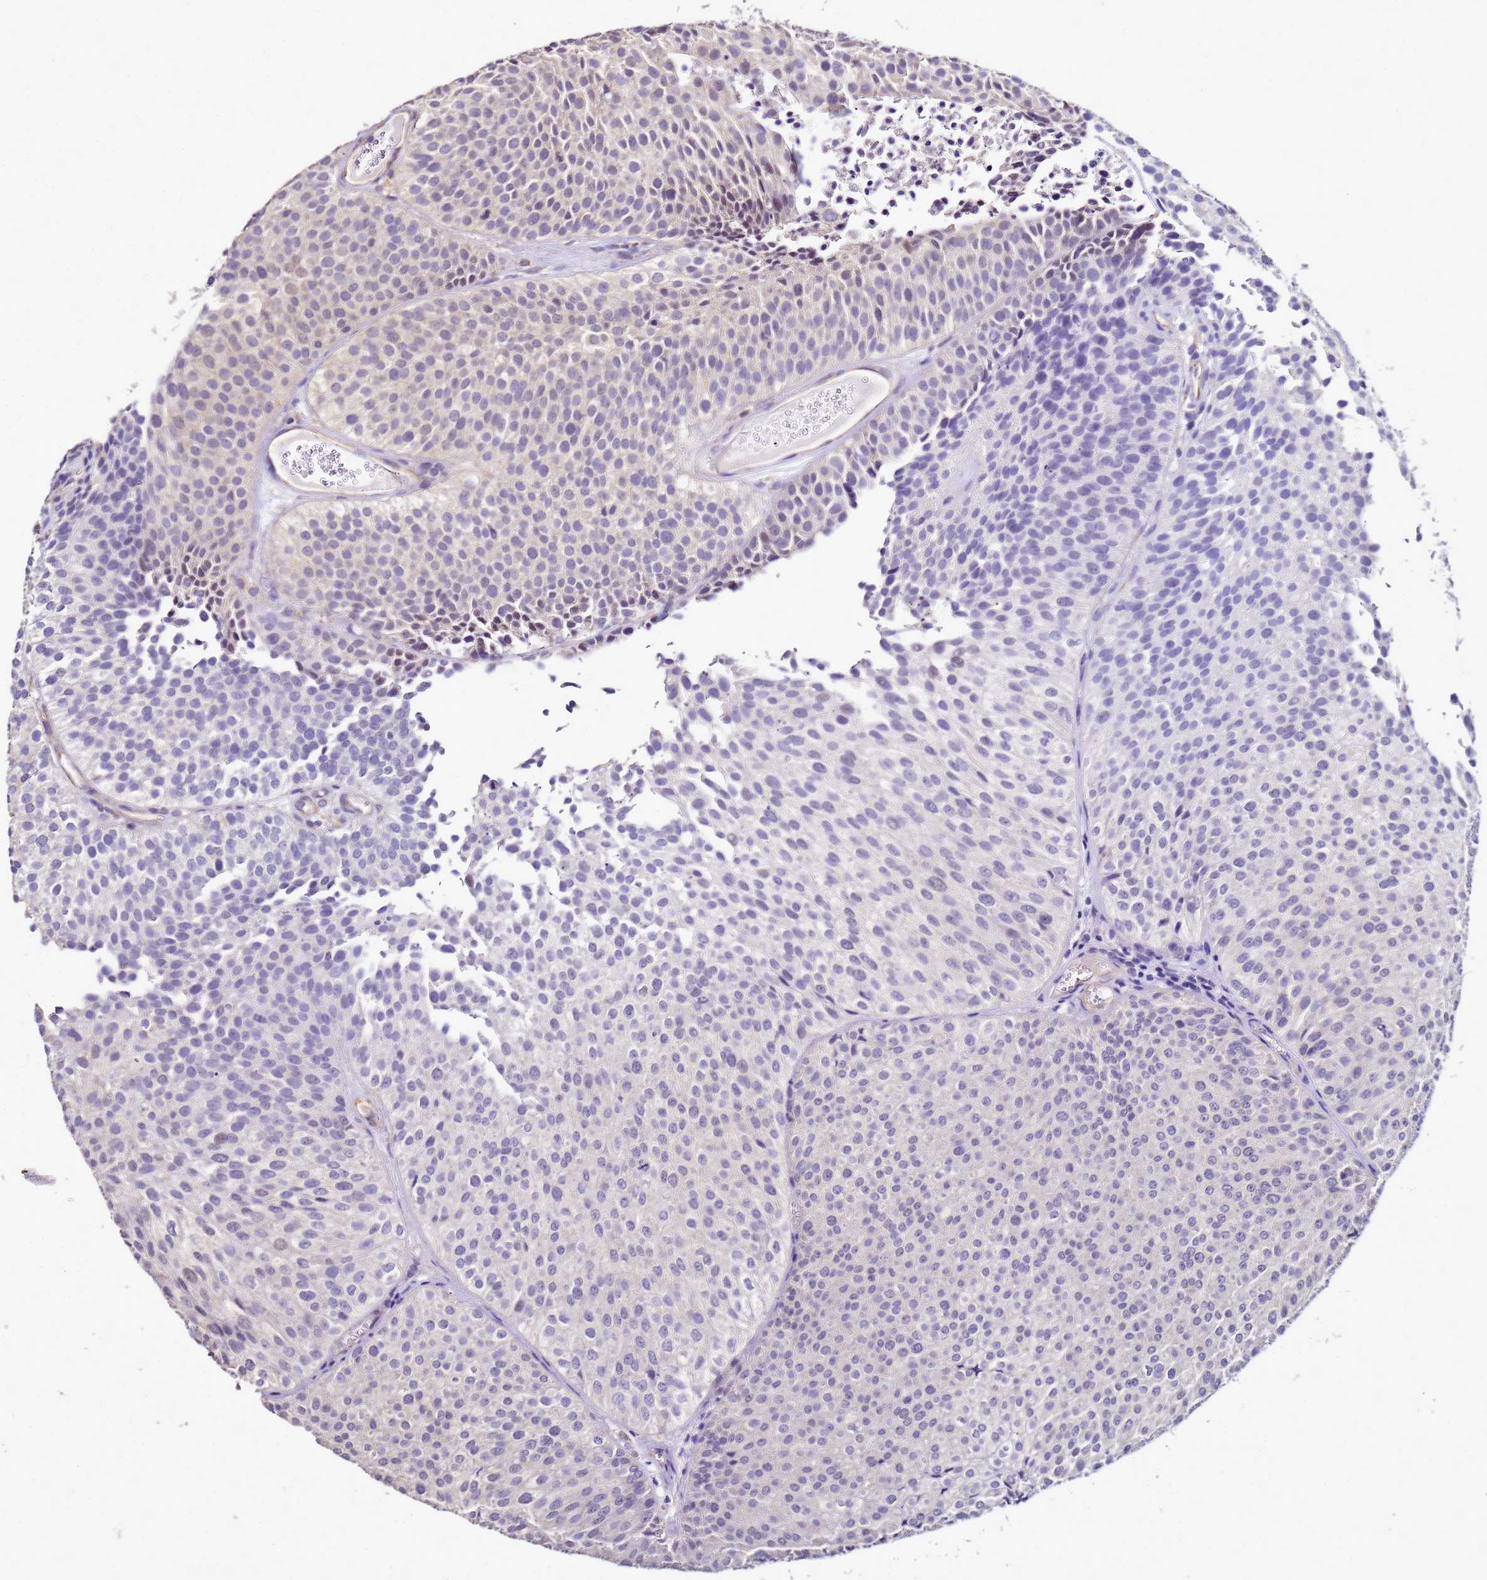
{"staining": {"intensity": "negative", "quantity": "none", "location": "none"}, "tissue": "urothelial cancer", "cell_type": "Tumor cells", "image_type": "cancer", "snomed": [{"axis": "morphology", "description": "Urothelial carcinoma, Low grade"}, {"axis": "topography", "description": "Urinary bladder"}], "caption": "Micrograph shows no protein positivity in tumor cells of low-grade urothelial carcinoma tissue. (DAB (3,3'-diaminobenzidine) IHC, high magnification).", "gene": "ENOPH1", "patient": {"sex": "male", "age": 84}}